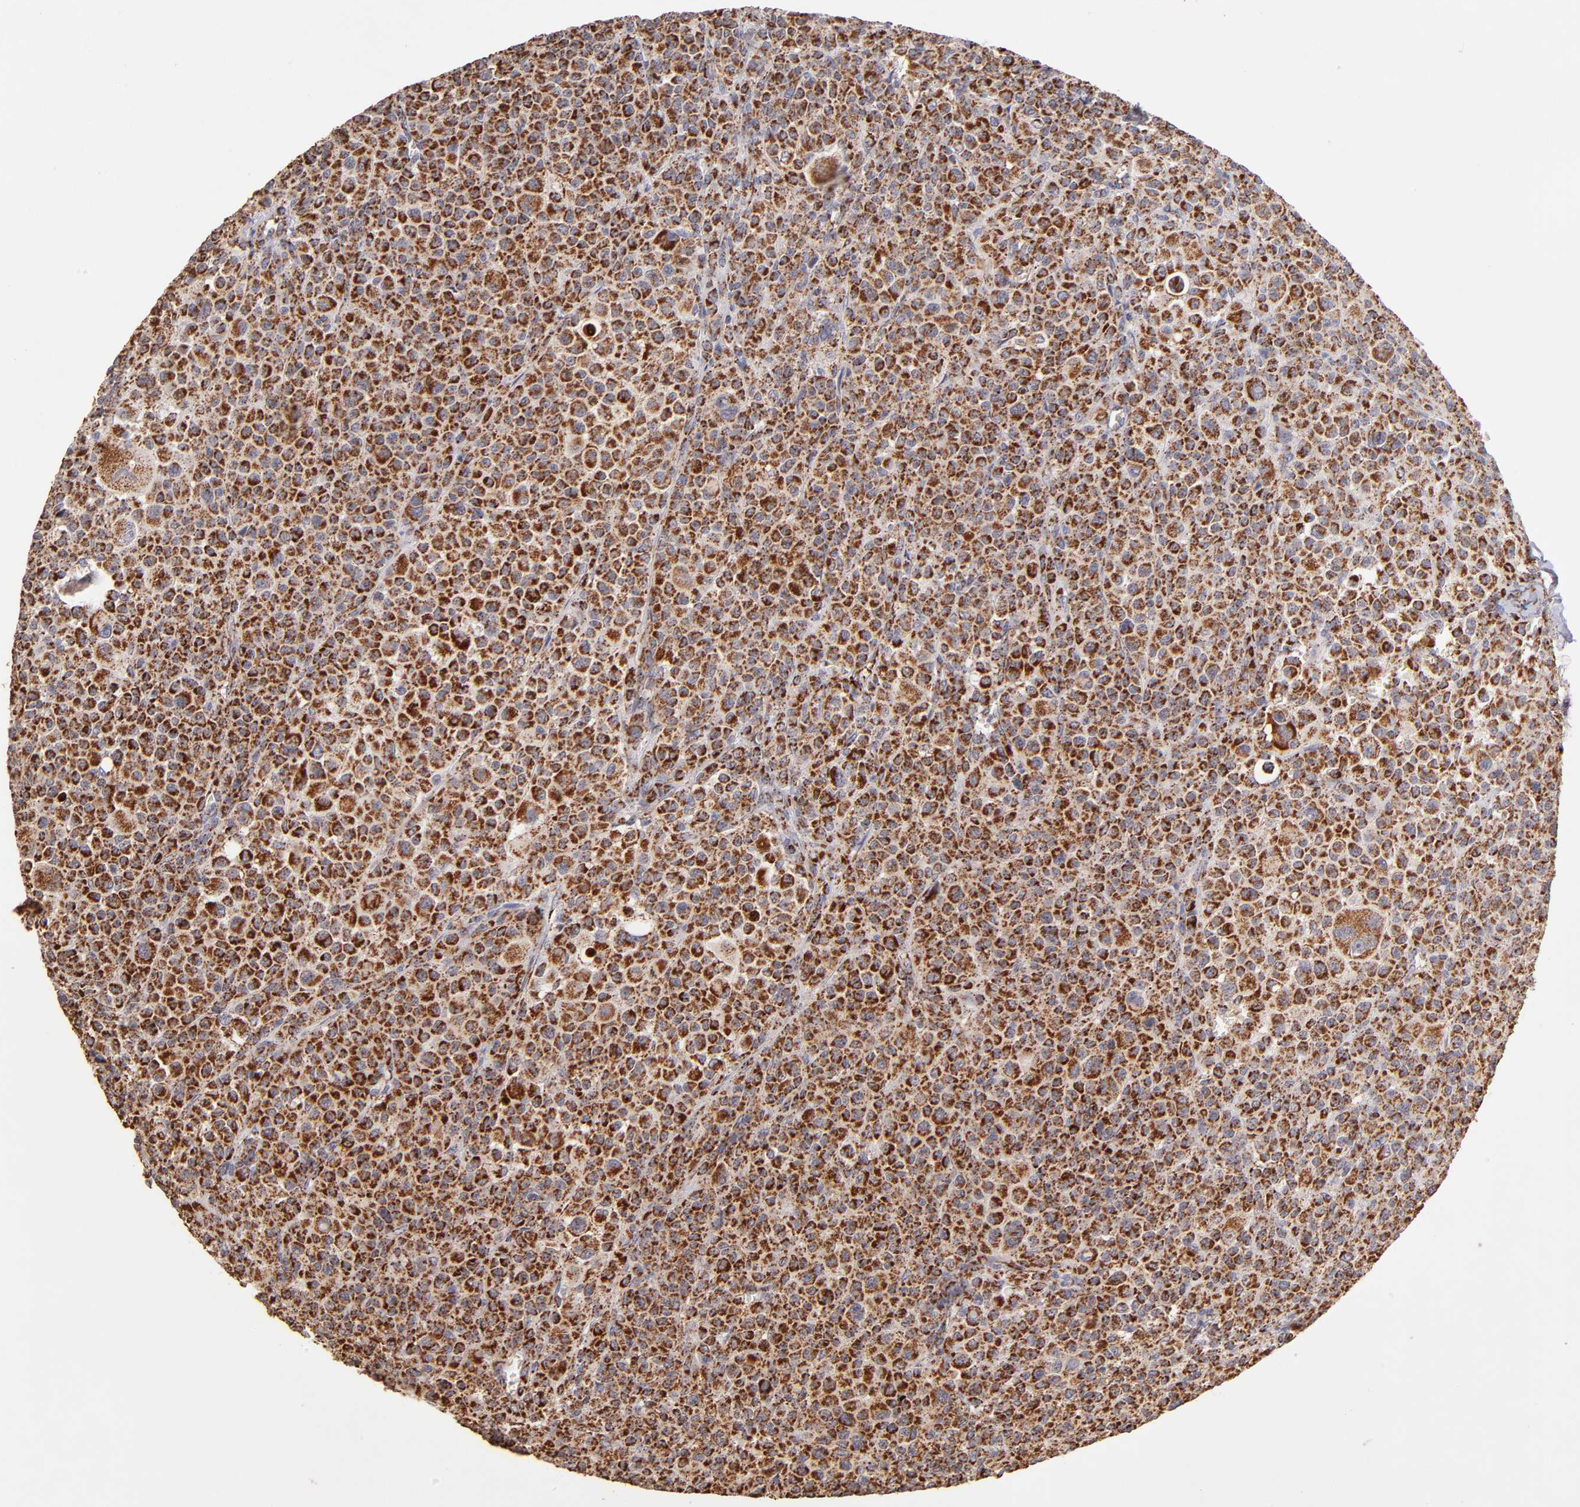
{"staining": {"intensity": "moderate", "quantity": ">75%", "location": "cytoplasmic/membranous"}, "tissue": "melanoma", "cell_type": "Tumor cells", "image_type": "cancer", "snomed": [{"axis": "morphology", "description": "Malignant melanoma, Metastatic site"}, {"axis": "topography", "description": "Skin"}], "caption": "Melanoma tissue demonstrates moderate cytoplasmic/membranous staining in about >75% of tumor cells, visualized by immunohistochemistry. (brown staining indicates protein expression, while blue staining denotes nuclei).", "gene": "DLST", "patient": {"sex": "female", "age": 74}}